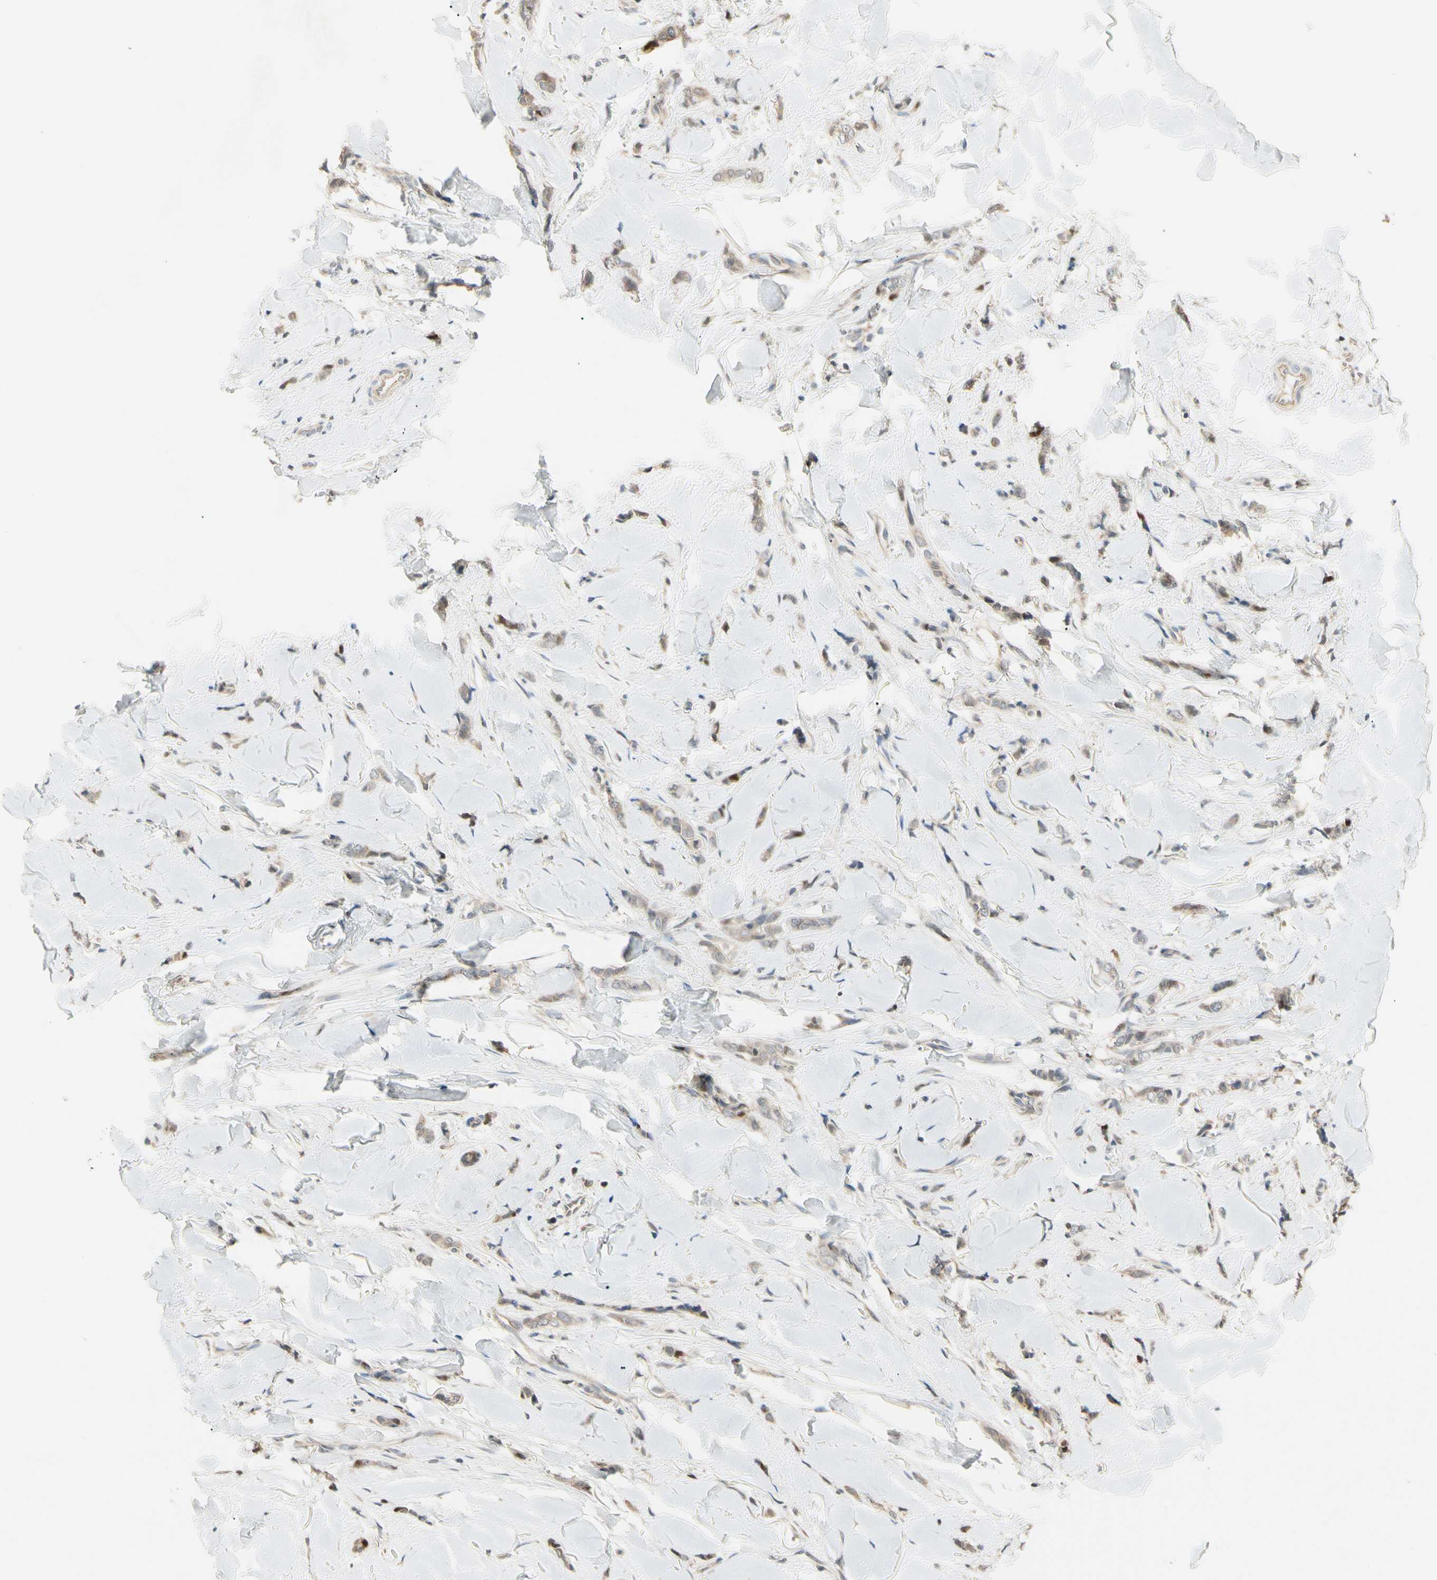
{"staining": {"intensity": "weak", "quantity": ">75%", "location": "cytoplasmic/membranous"}, "tissue": "breast cancer", "cell_type": "Tumor cells", "image_type": "cancer", "snomed": [{"axis": "morphology", "description": "Lobular carcinoma"}, {"axis": "topography", "description": "Skin"}, {"axis": "topography", "description": "Breast"}], "caption": "Protein analysis of breast lobular carcinoma tissue reveals weak cytoplasmic/membranous expression in about >75% of tumor cells.", "gene": "P3H2", "patient": {"sex": "female", "age": 46}}